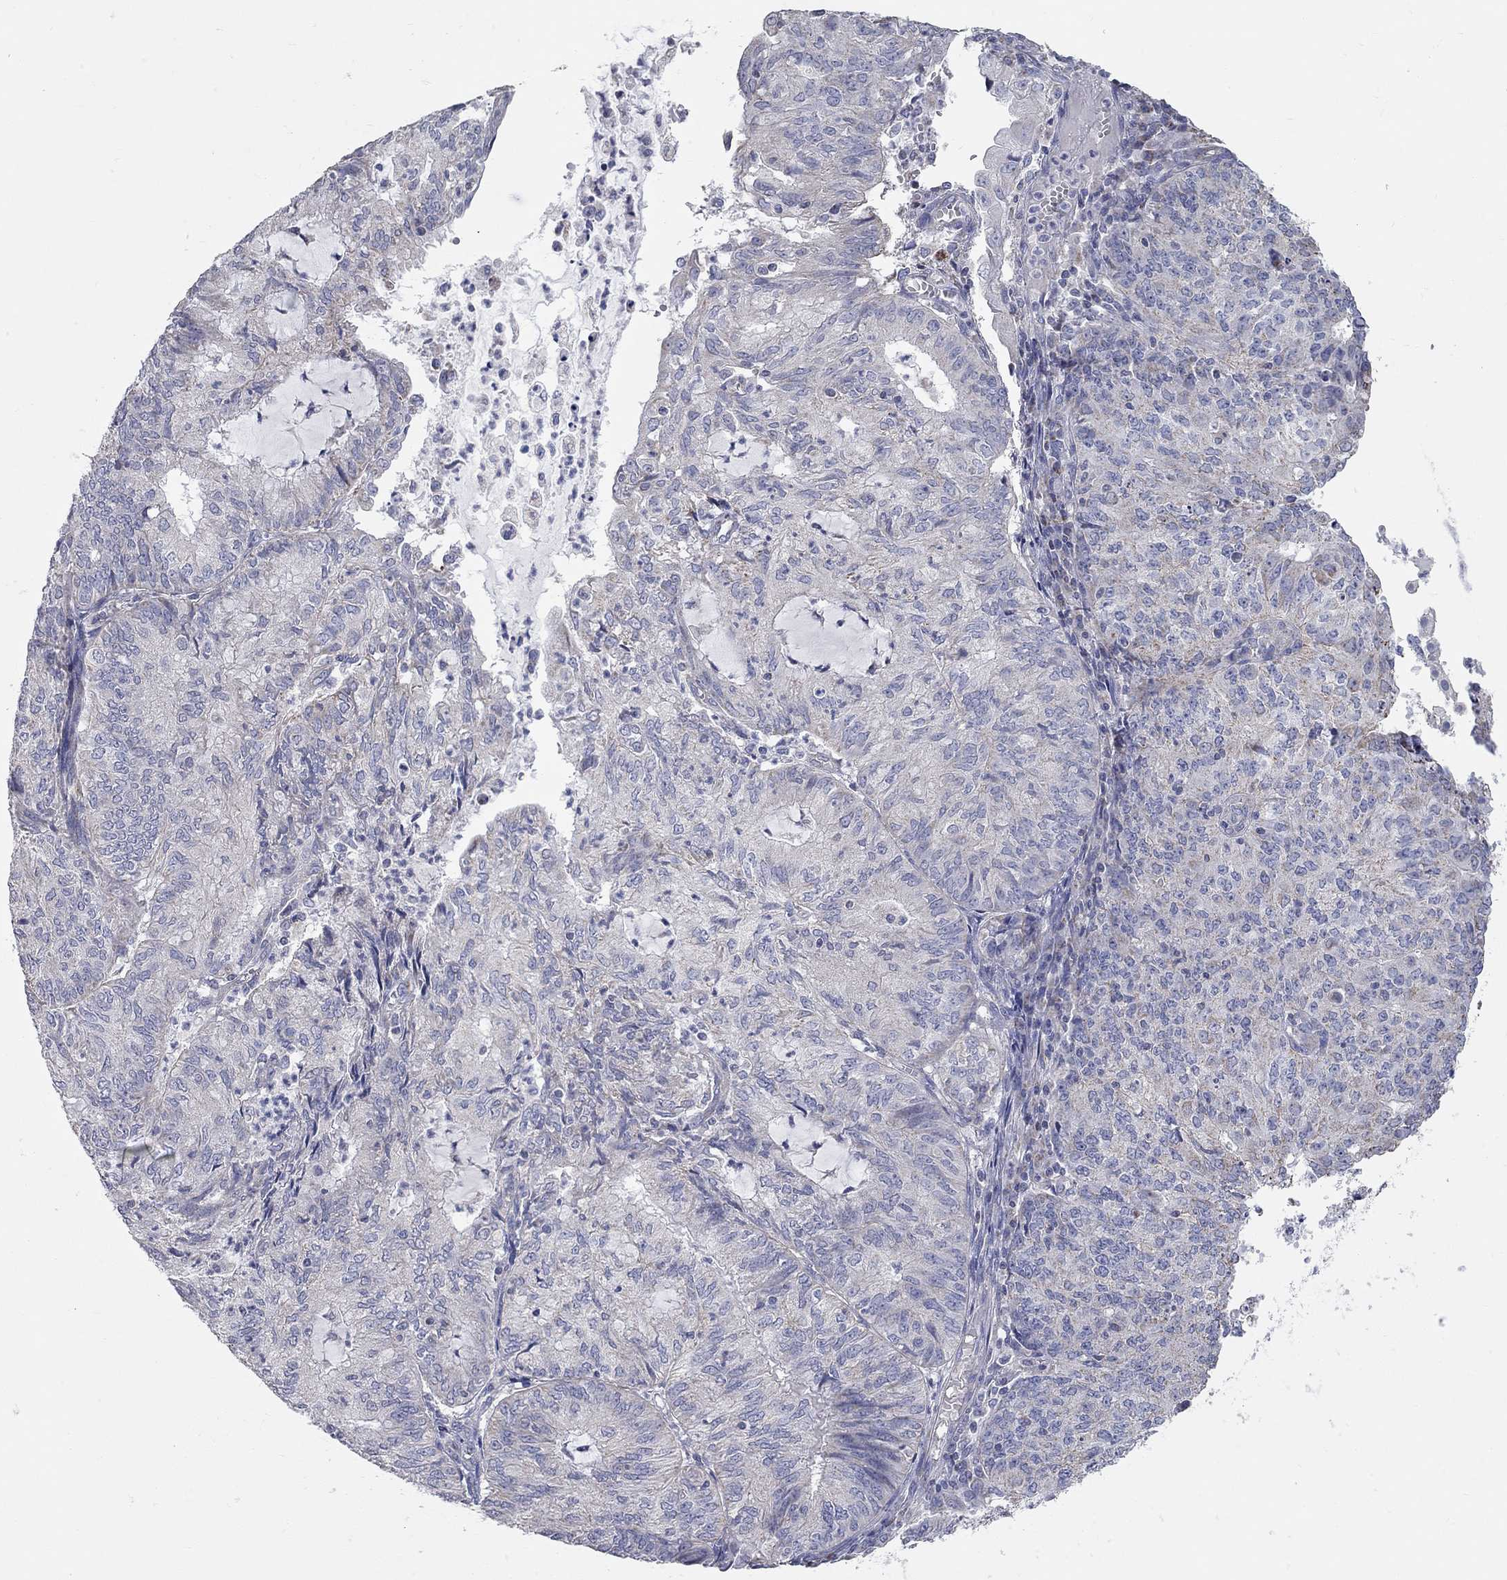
{"staining": {"intensity": "negative", "quantity": "none", "location": "none"}, "tissue": "endometrial cancer", "cell_type": "Tumor cells", "image_type": "cancer", "snomed": [{"axis": "morphology", "description": "Adenocarcinoma, NOS"}, {"axis": "topography", "description": "Endometrium"}], "caption": "Immunohistochemical staining of human endometrial adenocarcinoma reveals no significant expression in tumor cells.", "gene": "CFAP161", "patient": {"sex": "female", "age": 82}}